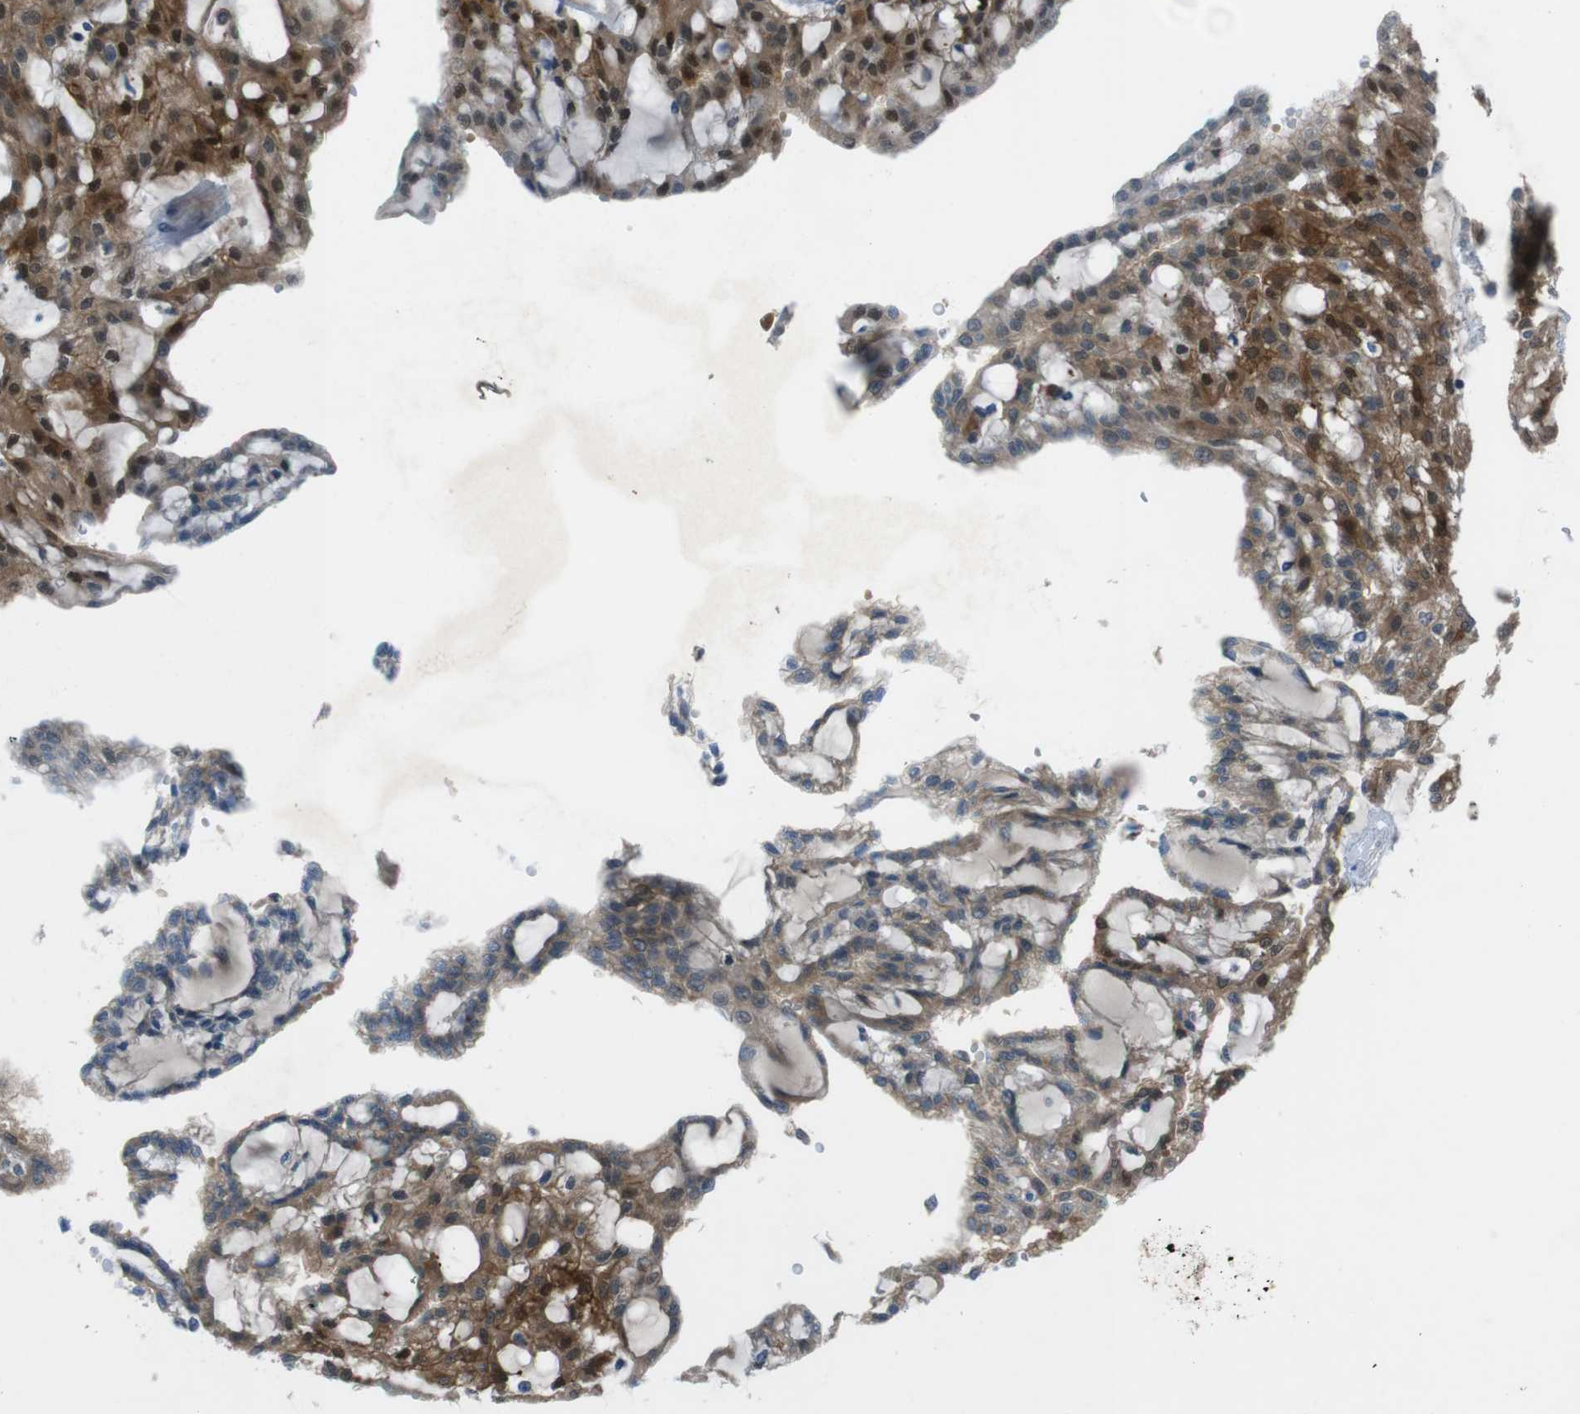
{"staining": {"intensity": "moderate", "quantity": "25%-75%", "location": "cytoplasmic/membranous,nuclear"}, "tissue": "renal cancer", "cell_type": "Tumor cells", "image_type": "cancer", "snomed": [{"axis": "morphology", "description": "Adenocarcinoma, NOS"}, {"axis": "topography", "description": "Kidney"}], "caption": "A high-resolution micrograph shows IHC staining of renal cancer (adenocarcinoma), which reveals moderate cytoplasmic/membranous and nuclear positivity in approximately 25%-75% of tumor cells.", "gene": "ZDHHC20", "patient": {"sex": "male", "age": 63}}